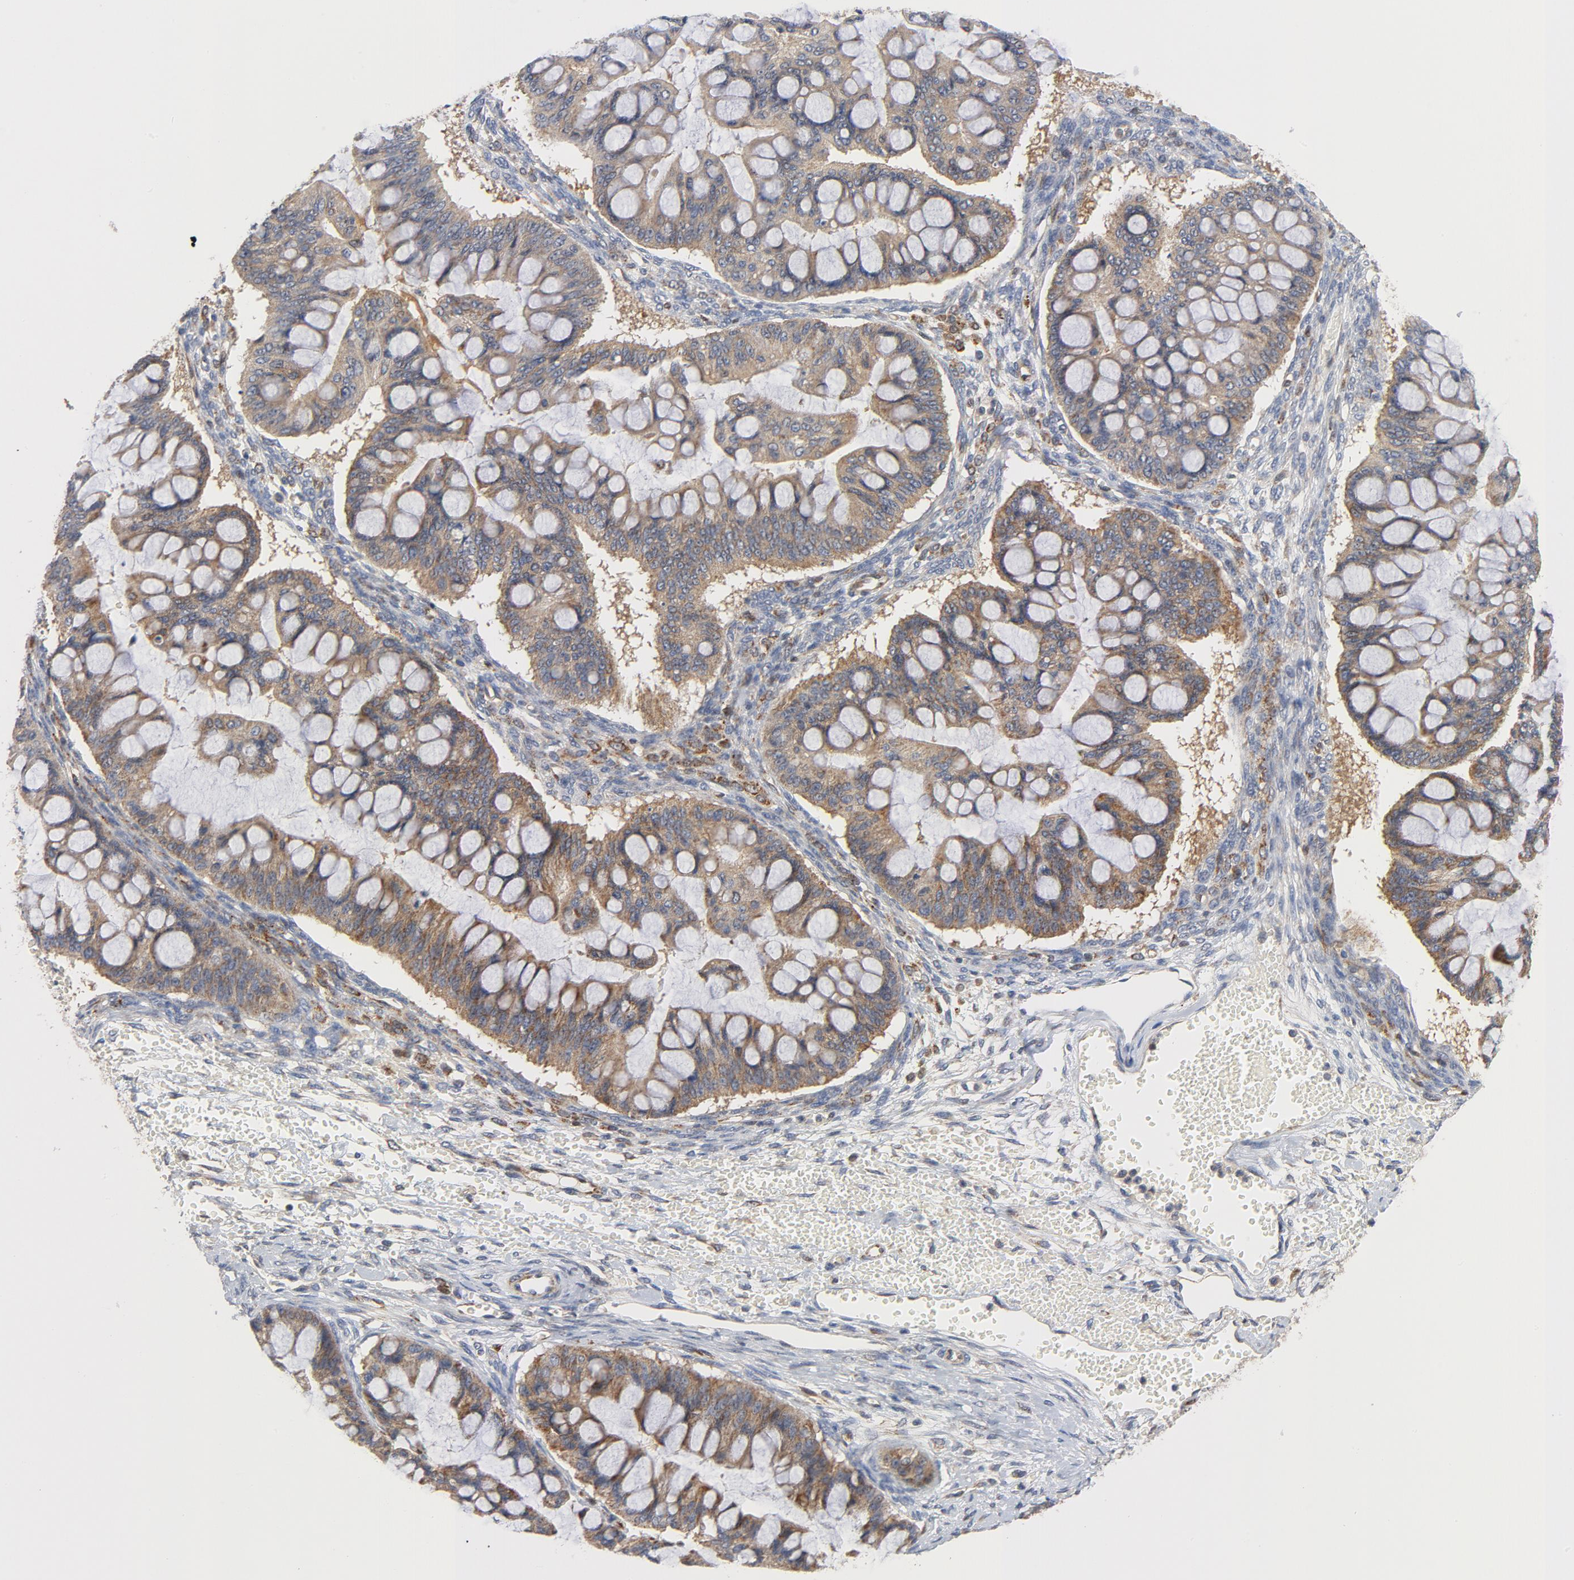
{"staining": {"intensity": "moderate", "quantity": ">75%", "location": "cytoplasmic/membranous"}, "tissue": "ovarian cancer", "cell_type": "Tumor cells", "image_type": "cancer", "snomed": [{"axis": "morphology", "description": "Cystadenocarcinoma, mucinous, NOS"}, {"axis": "topography", "description": "Ovary"}], "caption": "Ovarian cancer (mucinous cystadenocarcinoma) stained with immunohistochemistry displays moderate cytoplasmic/membranous positivity in about >75% of tumor cells. The protein of interest is stained brown, and the nuclei are stained in blue (DAB IHC with brightfield microscopy, high magnification).", "gene": "RAPGEF4", "patient": {"sex": "female", "age": 73}}